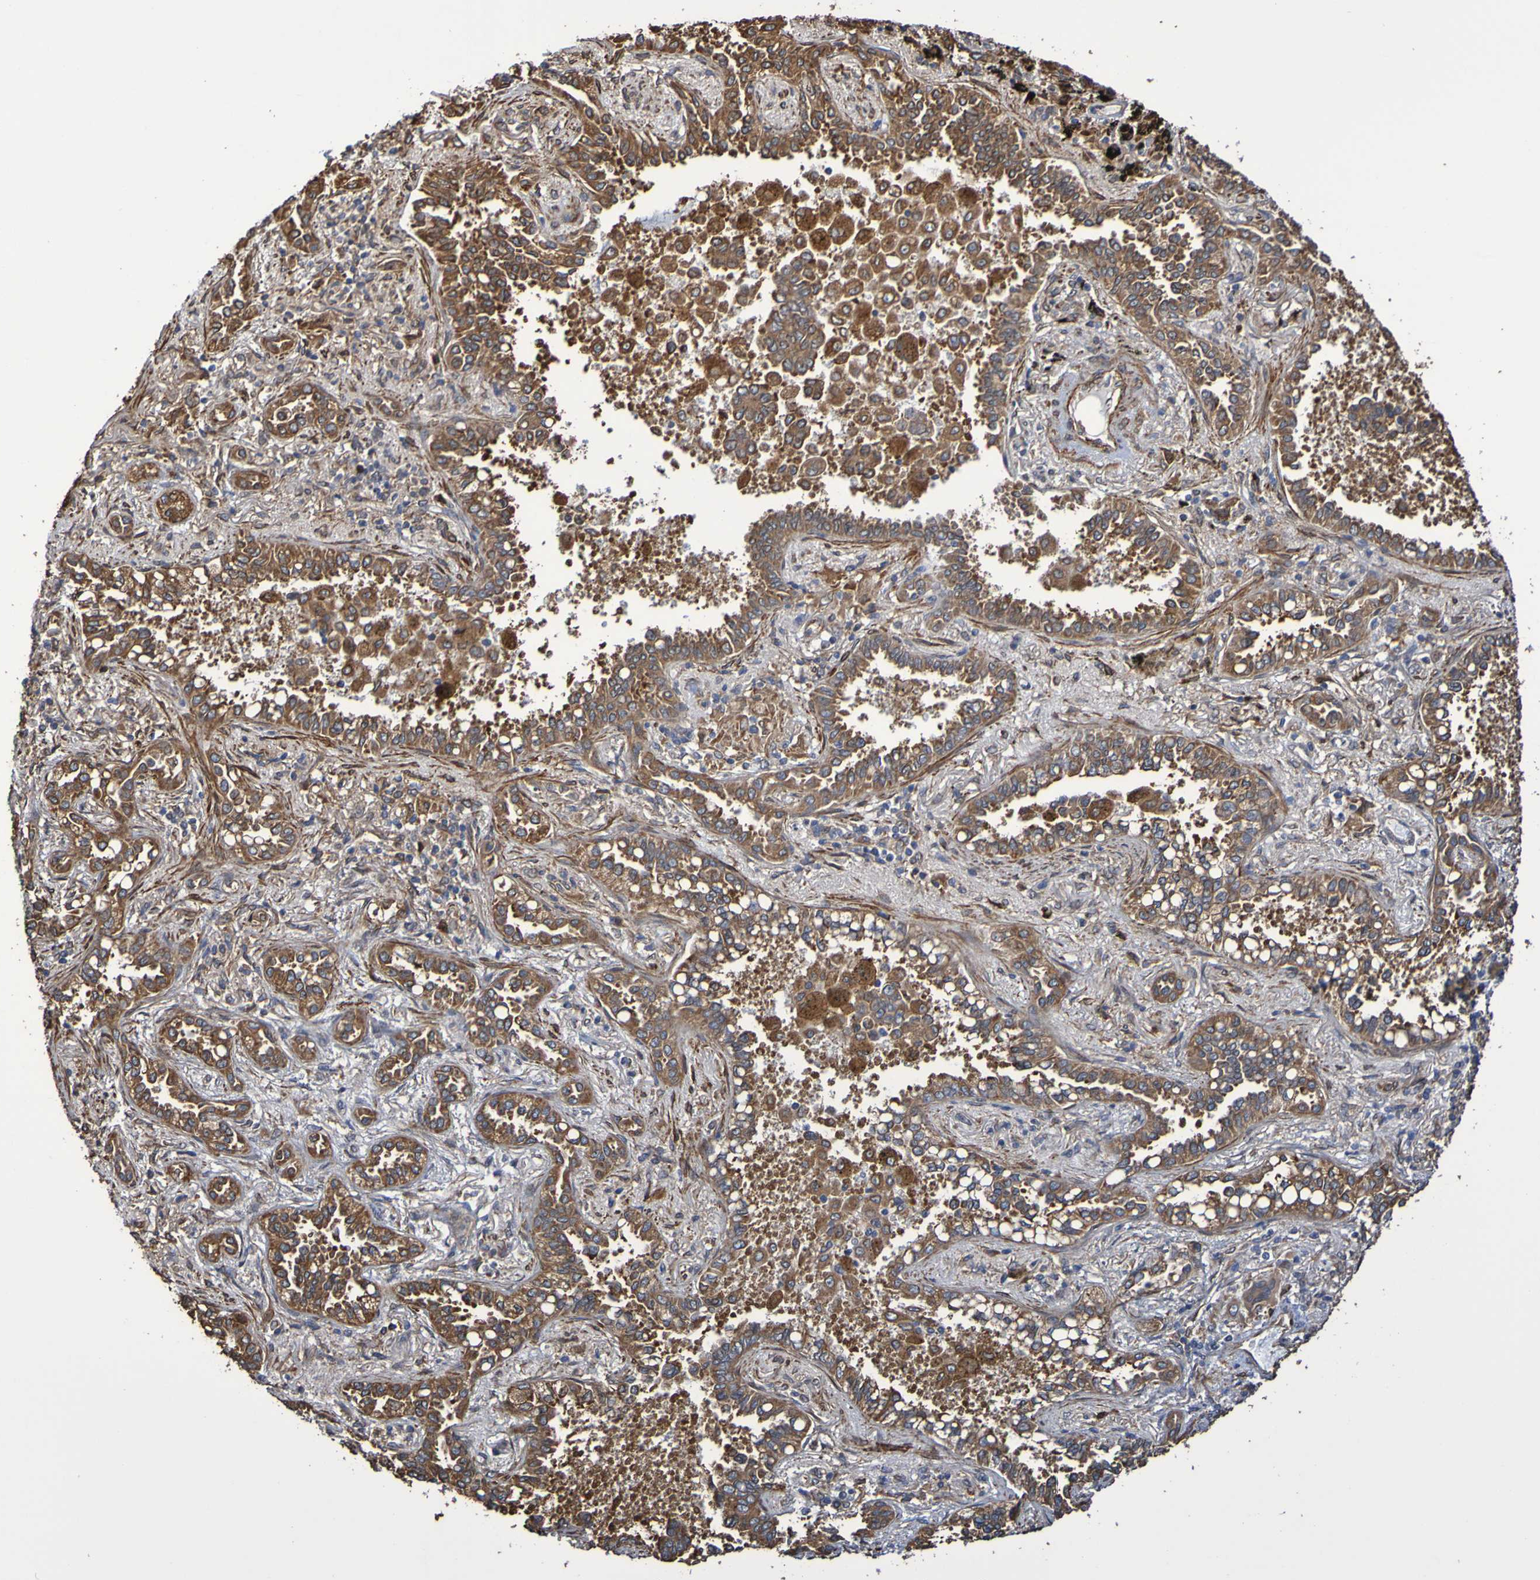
{"staining": {"intensity": "moderate", "quantity": ">75%", "location": "cytoplasmic/membranous"}, "tissue": "lung cancer", "cell_type": "Tumor cells", "image_type": "cancer", "snomed": [{"axis": "morphology", "description": "Normal tissue, NOS"}, {"axis": "morphology", "description": "Adenocarcinoma, NOS"}, {"axis": "topography", "description": "Lung"}], "caption": "Protein staining by immunohistochemistry (IHC) demonstrates moderate cytoplasmic/membranous positivity in approximately >75% of tumor cells in lung cancer.", "gene": "RAB11A", "patient": {"sex": "male", "age": 59}}